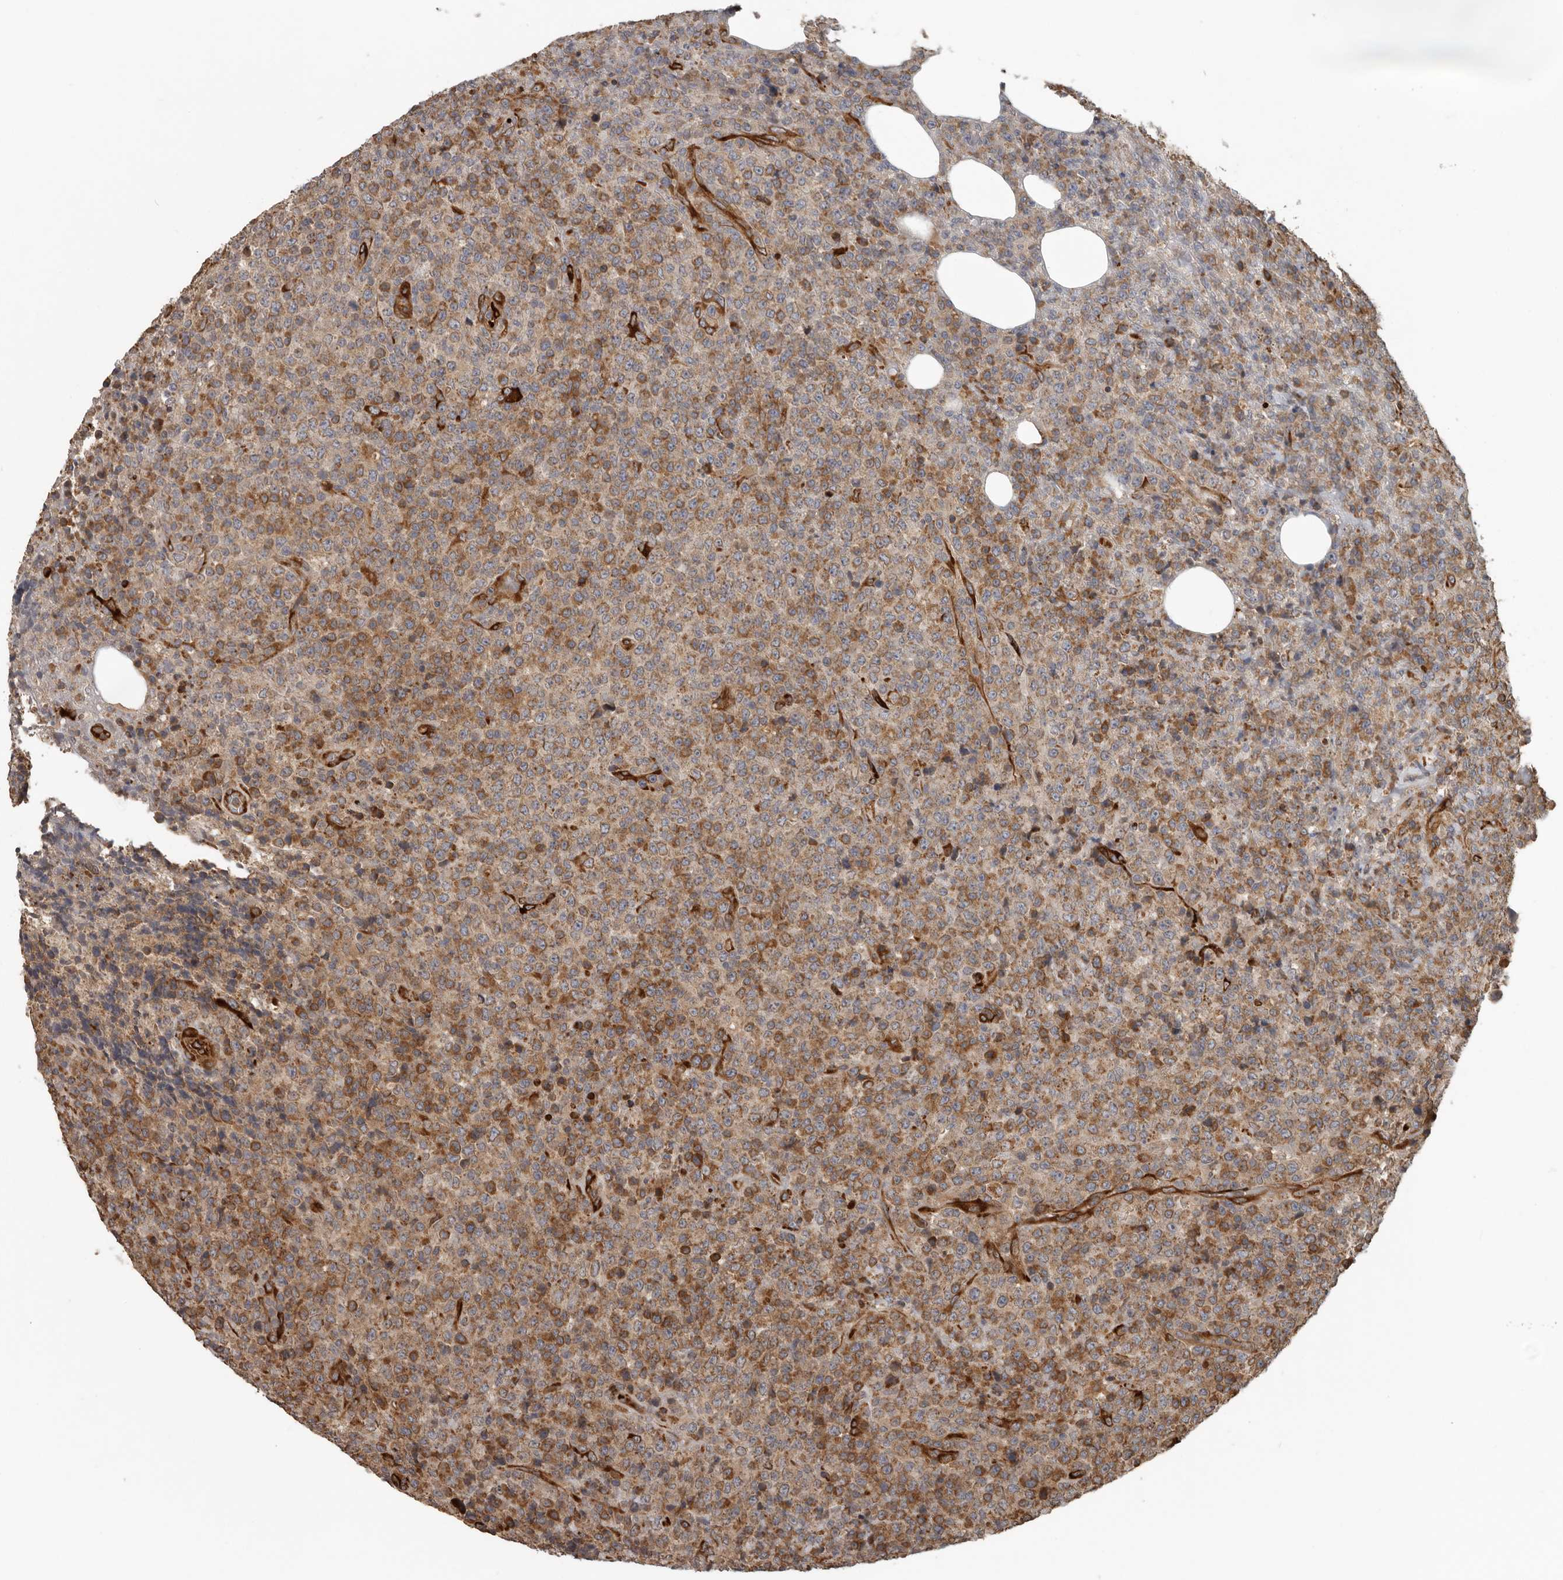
{"staining": {"intensity": "moderate", "quantity": ">75%", "location": "cytoplasmic/membranous"}, "tissue": "lymphoma", "cell_type": "Tumor cells", "image_type": "cancer", "snomed": [{"axis": "morphology", "description": "Malignant lymphoma, non-Hodgkin's type, High grade"}, {"axis": "topography", "description": "Lymph node"}], "caption": "Tumor cells exhibit medium levels of moderate cytoplasmic/membranous positivity in approximately >75% of cells in human malignant lymphoma, non-Hodgkin's type (high-grade). (DAB (3,3'-diaminobenzidine) IHC with brightfield microscopy, high magnification).", "gene": "CEP350", "patient": {"sex": "male", "age": 13}}